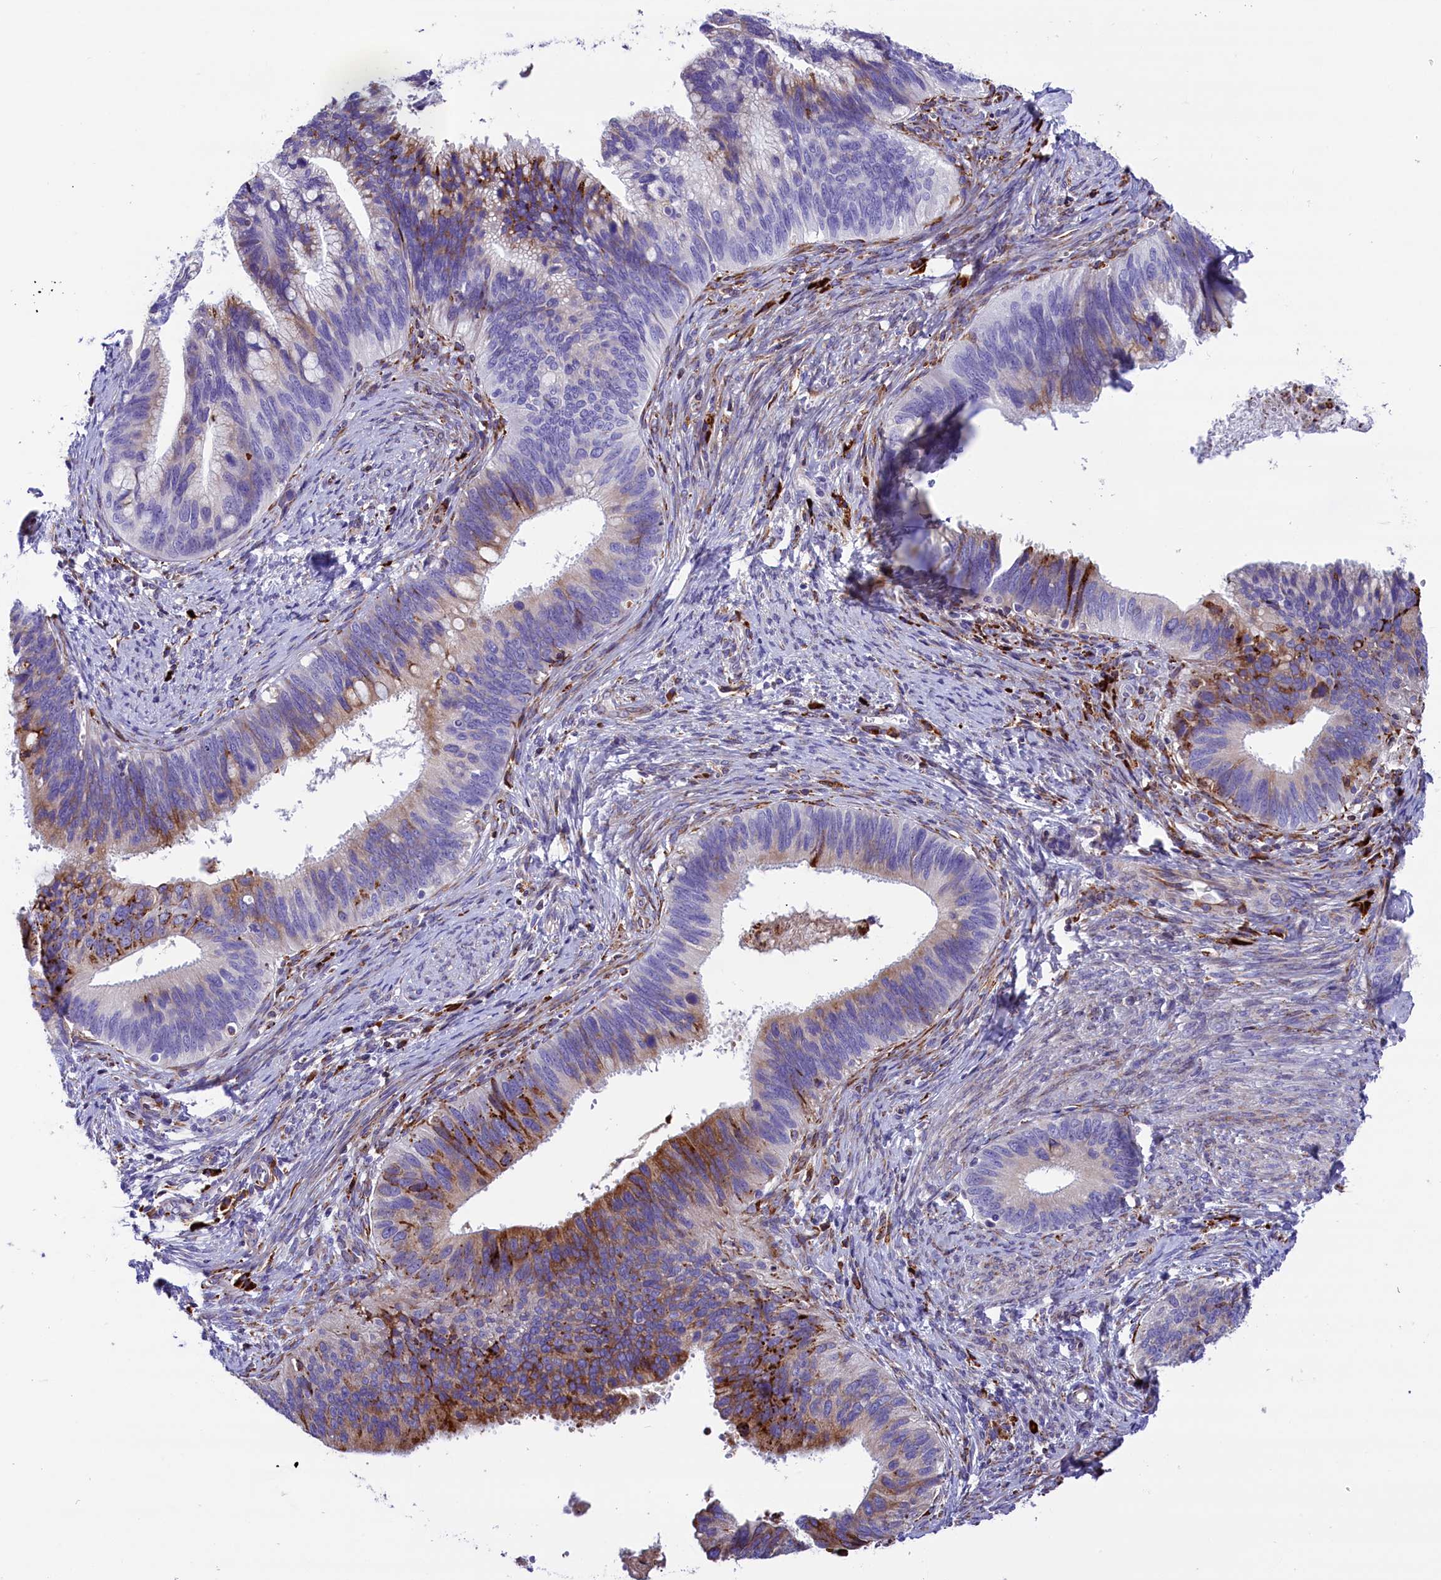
{"staining": {"intensity": "moderate", "quantity": "<25%", "location": "cytoplasmic/membranous"}, "tissue": "cervical cancer", "cell_type": "Tumor cells", "image_type": "cancer", "snomed": [{"axis": "morphology", "description": "Adenocarcinoma, NOS"}, {"axis": "topography", "description": "Cervix"}], "caption": "Moderate cytoplasmic/membranous expression for a protein is identified in about <25% of tumor cells of adenocarcinoma (cervical) using immunohistochemistry.", "gene": "CMTR2", "patient": {"sex": "female", "age": 42}}